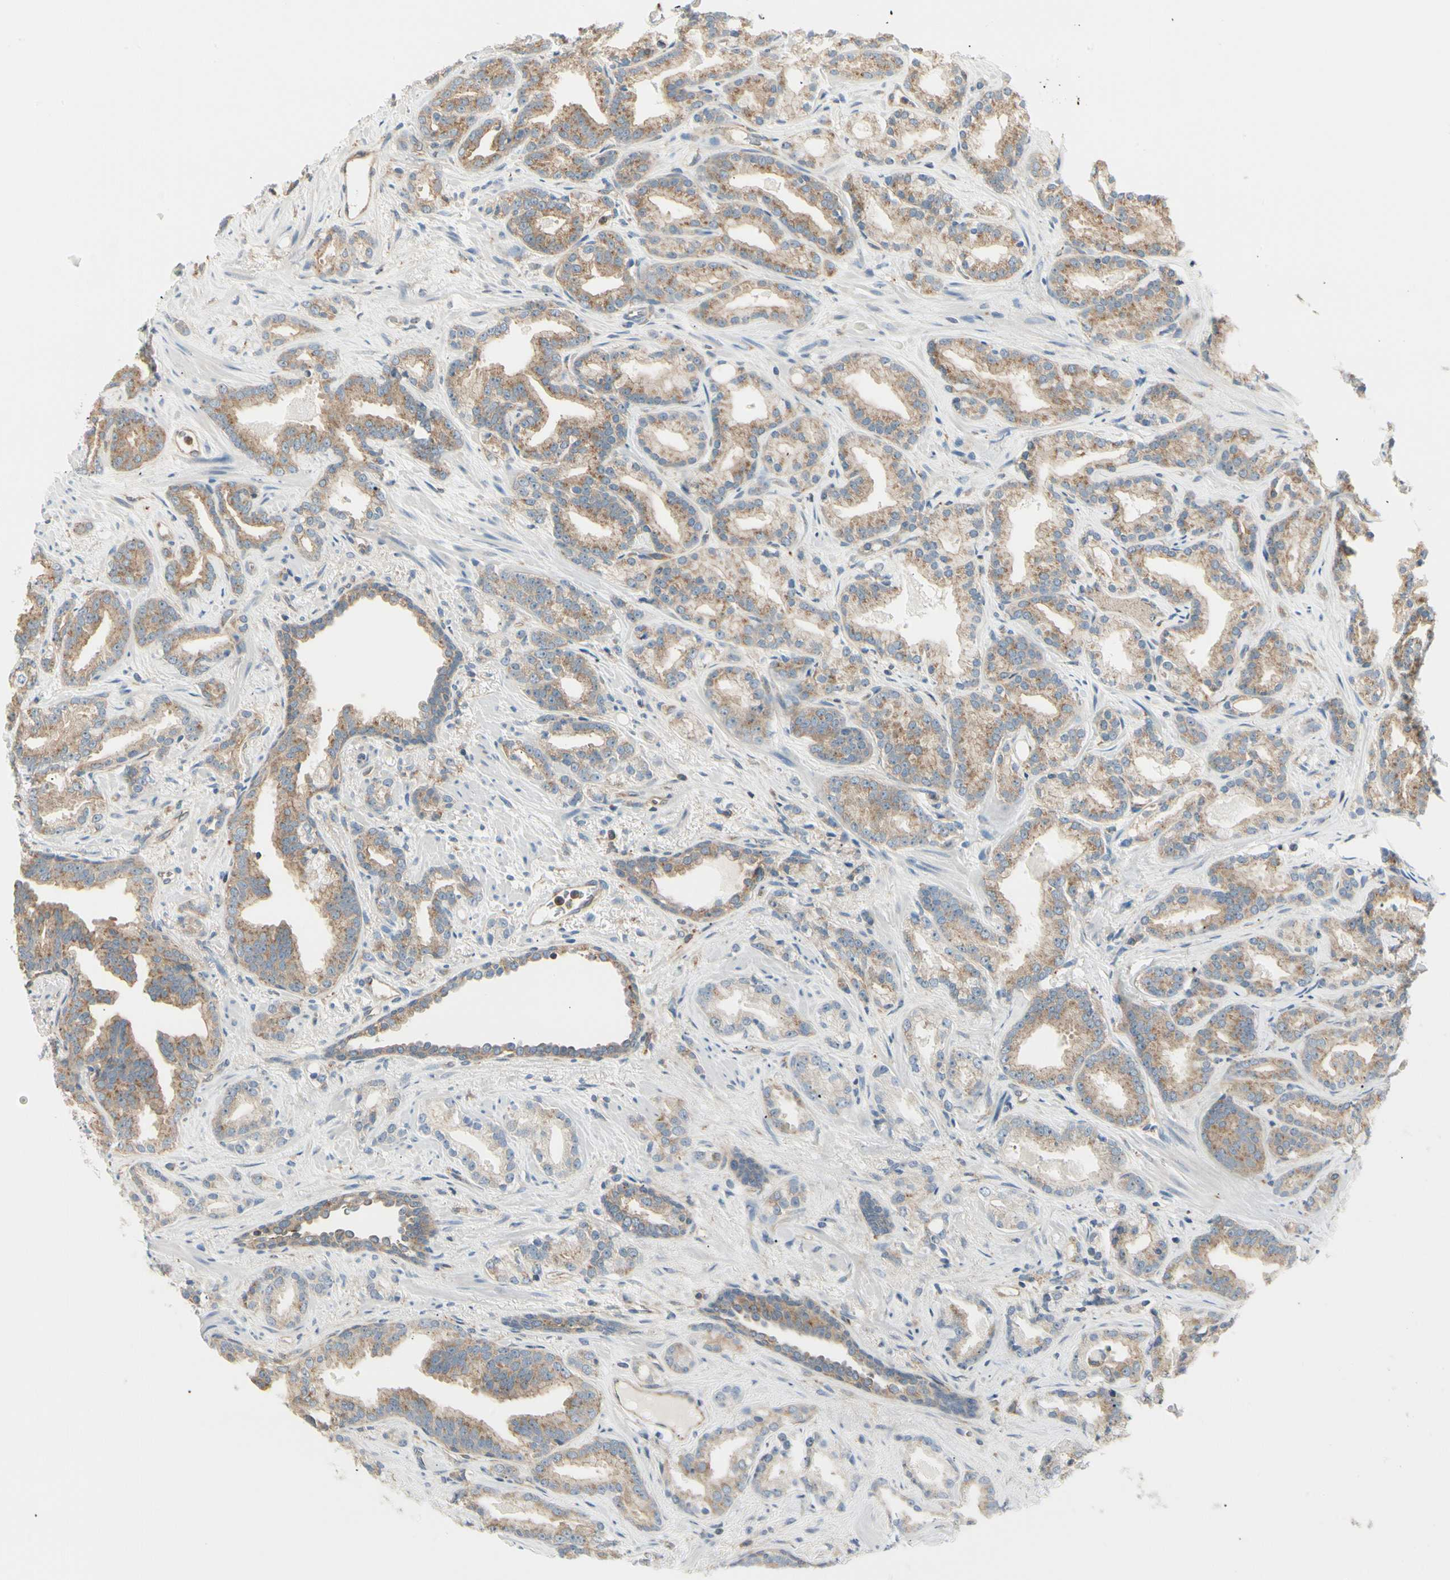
{"staining": {"intensity": "moderate", "quantity": ">75%", "location": "cytoplasmic/membranous"}, "tissue": "prostate cancer", "cell_type": "Tumor cells", "image_type": "cancer", "snomed": [{"axis": "morphology", "description": "Adenocarcinoma, Low grade"}, {"axis": "topography", "description": "Prostate"}], "caption": "Prostate adenocarcinoma (low-grade) stained for a protein (brown) demonstrates moderate cytoplasmic/membranous positive expression in approximately >75% of tumor cells.", "gene": "AGFG1", "patient": {"sex": "male", "age": 63}}